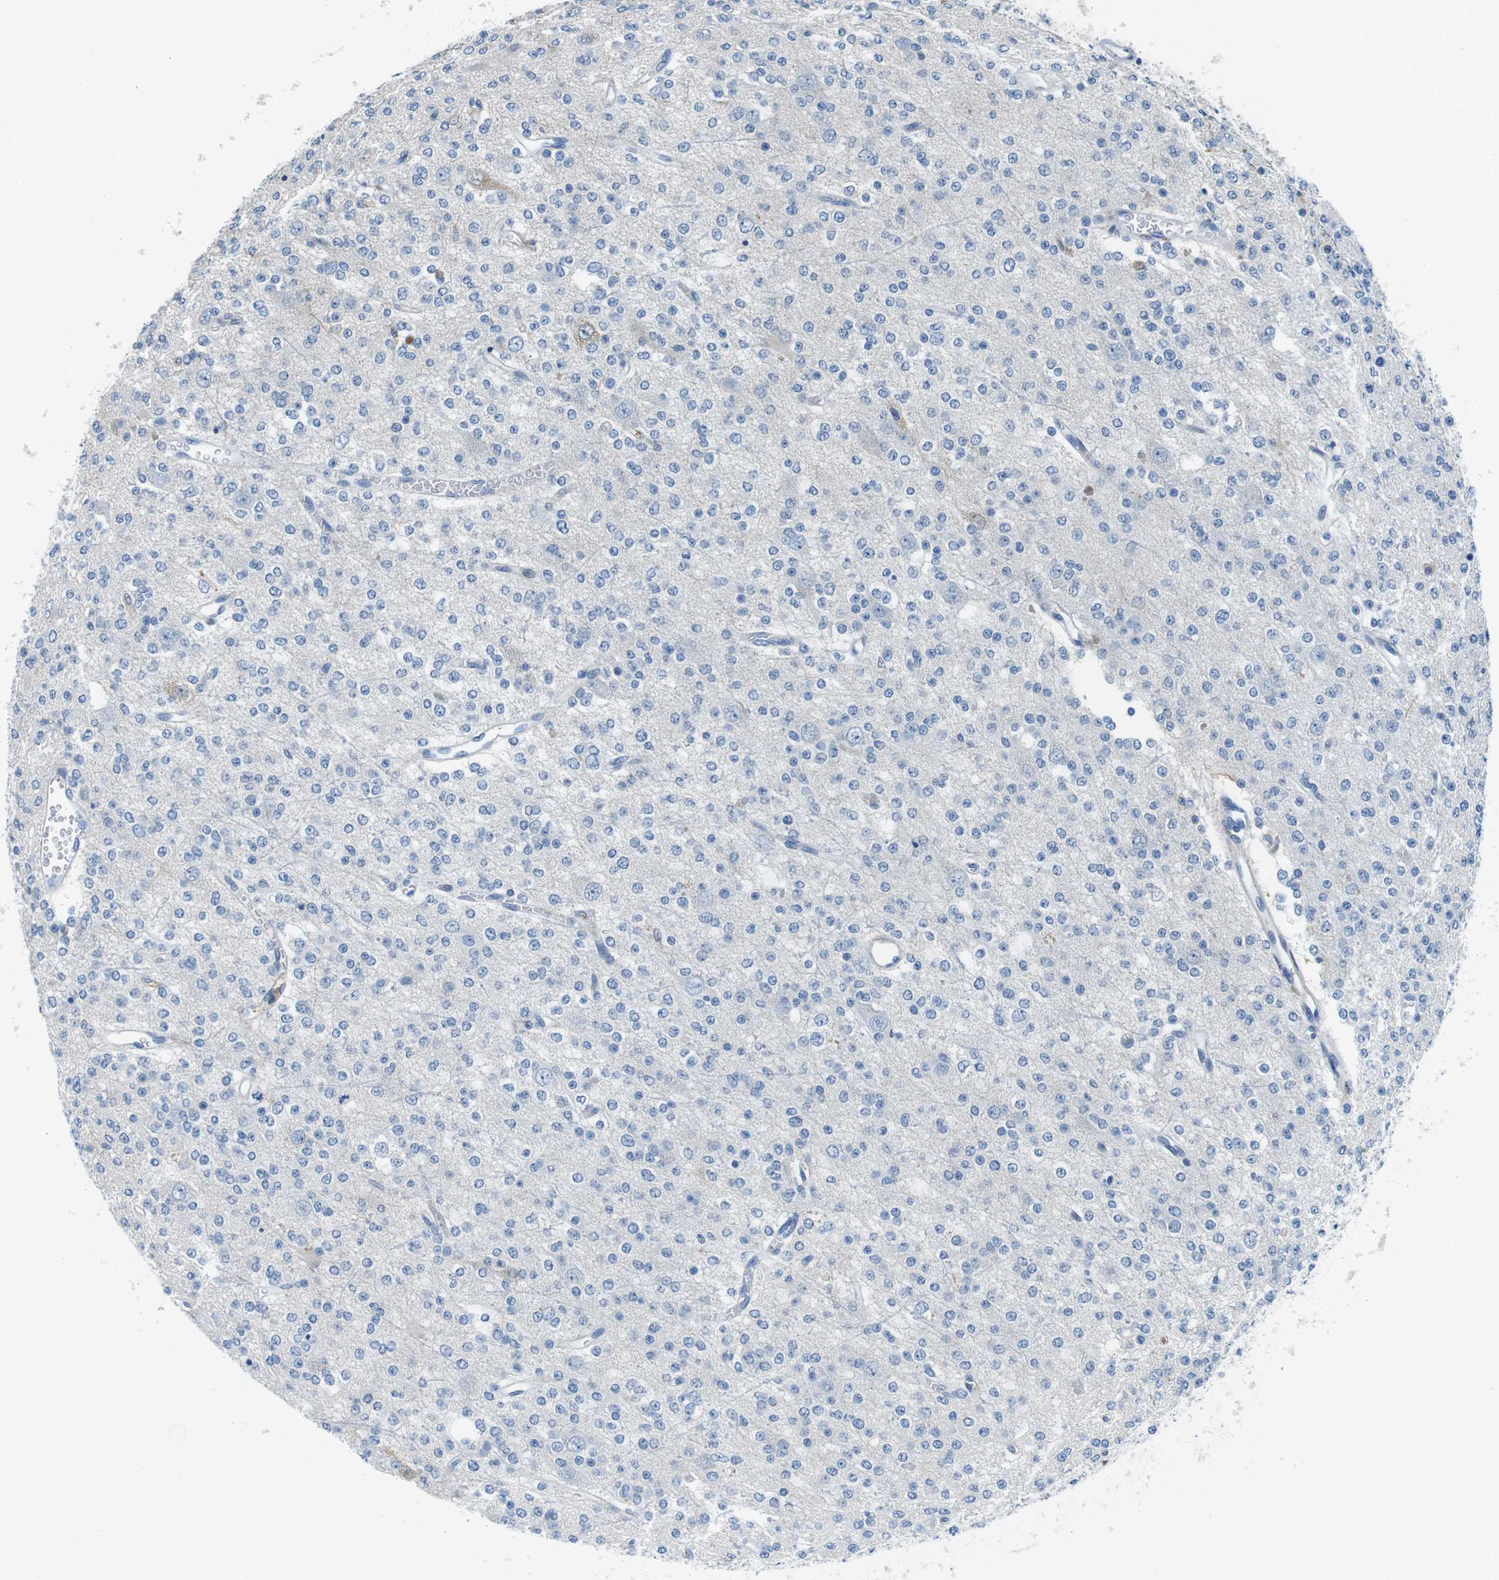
{"staining": {"intensity": "negative", "quantity": "none", "location": "none"}, "tissue": "glioma", "cell_type": "Tumor cells", "image_type": "cancer", "snomed": [{"axis": "morphology", "description": "Glioma, malignant, Low grade"}, {"axis": "topography", "description": "Brain"}], "caption": "Glioma stained for a protein using immunohistochemistry (IHC) displays no positivity tumor cells.", "gene": "IGHD", "patient": {"sex": "male", "age": 38}}